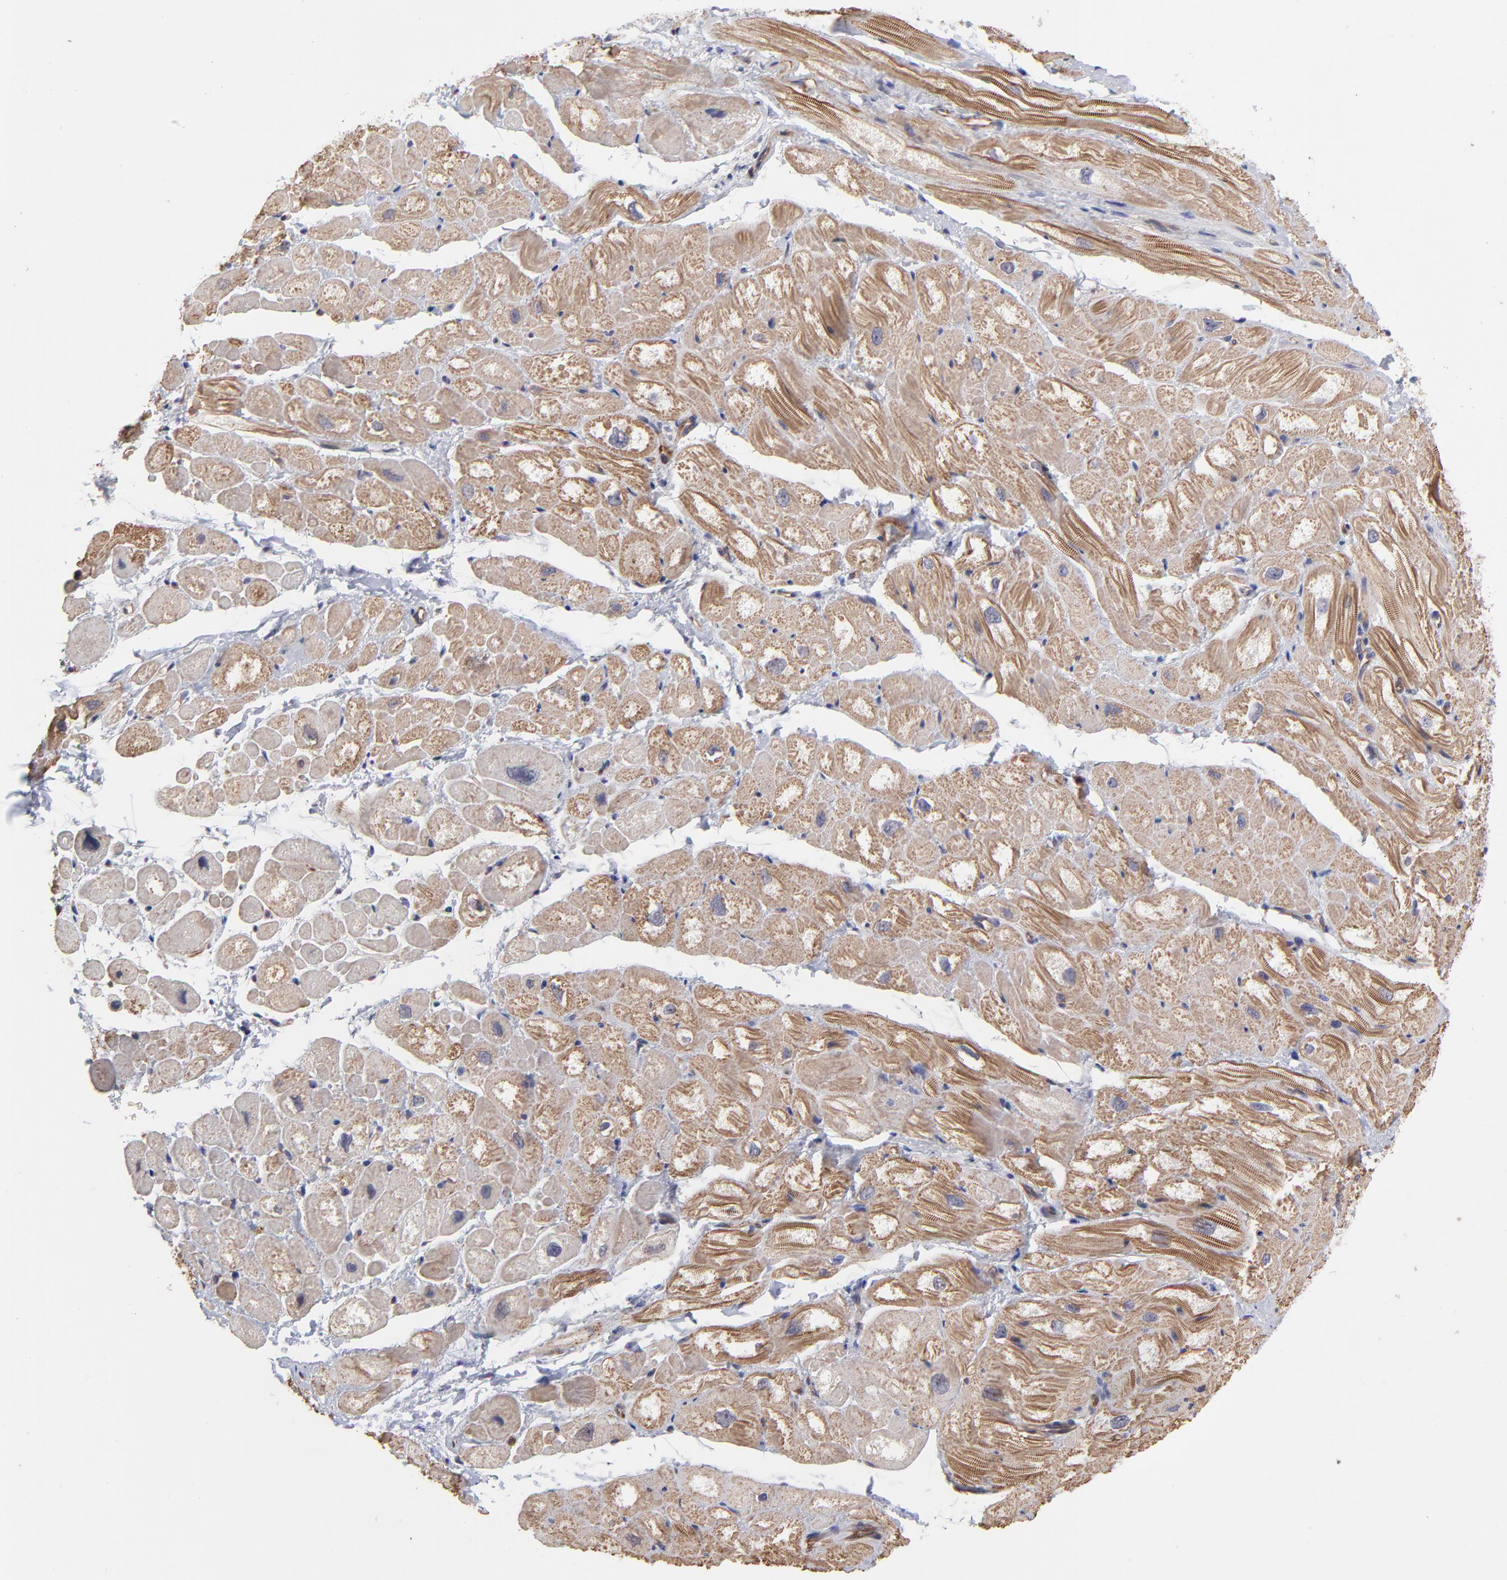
{"staining": {"intensity": "strong", "quantity": ">75%", "location": "cytoplasmic/membranous"}, "tissue": "heart muscle", "cell_type": "Cardiomyocytes", "image_type": "normal", "snomed": [{"axis": "morphology", "description": "Normal tissue, NOS"}, {"axis": "topography", "description": "Heart"}], "caption": "Cardiomyocytes display high levels of strong cytoplasmic/membranous expression in about >75% of cells in benign heart muscle. Nuclei are stained in blue.", "gene": "ASB7", "patient": {"sex": "male", "age": 49}}